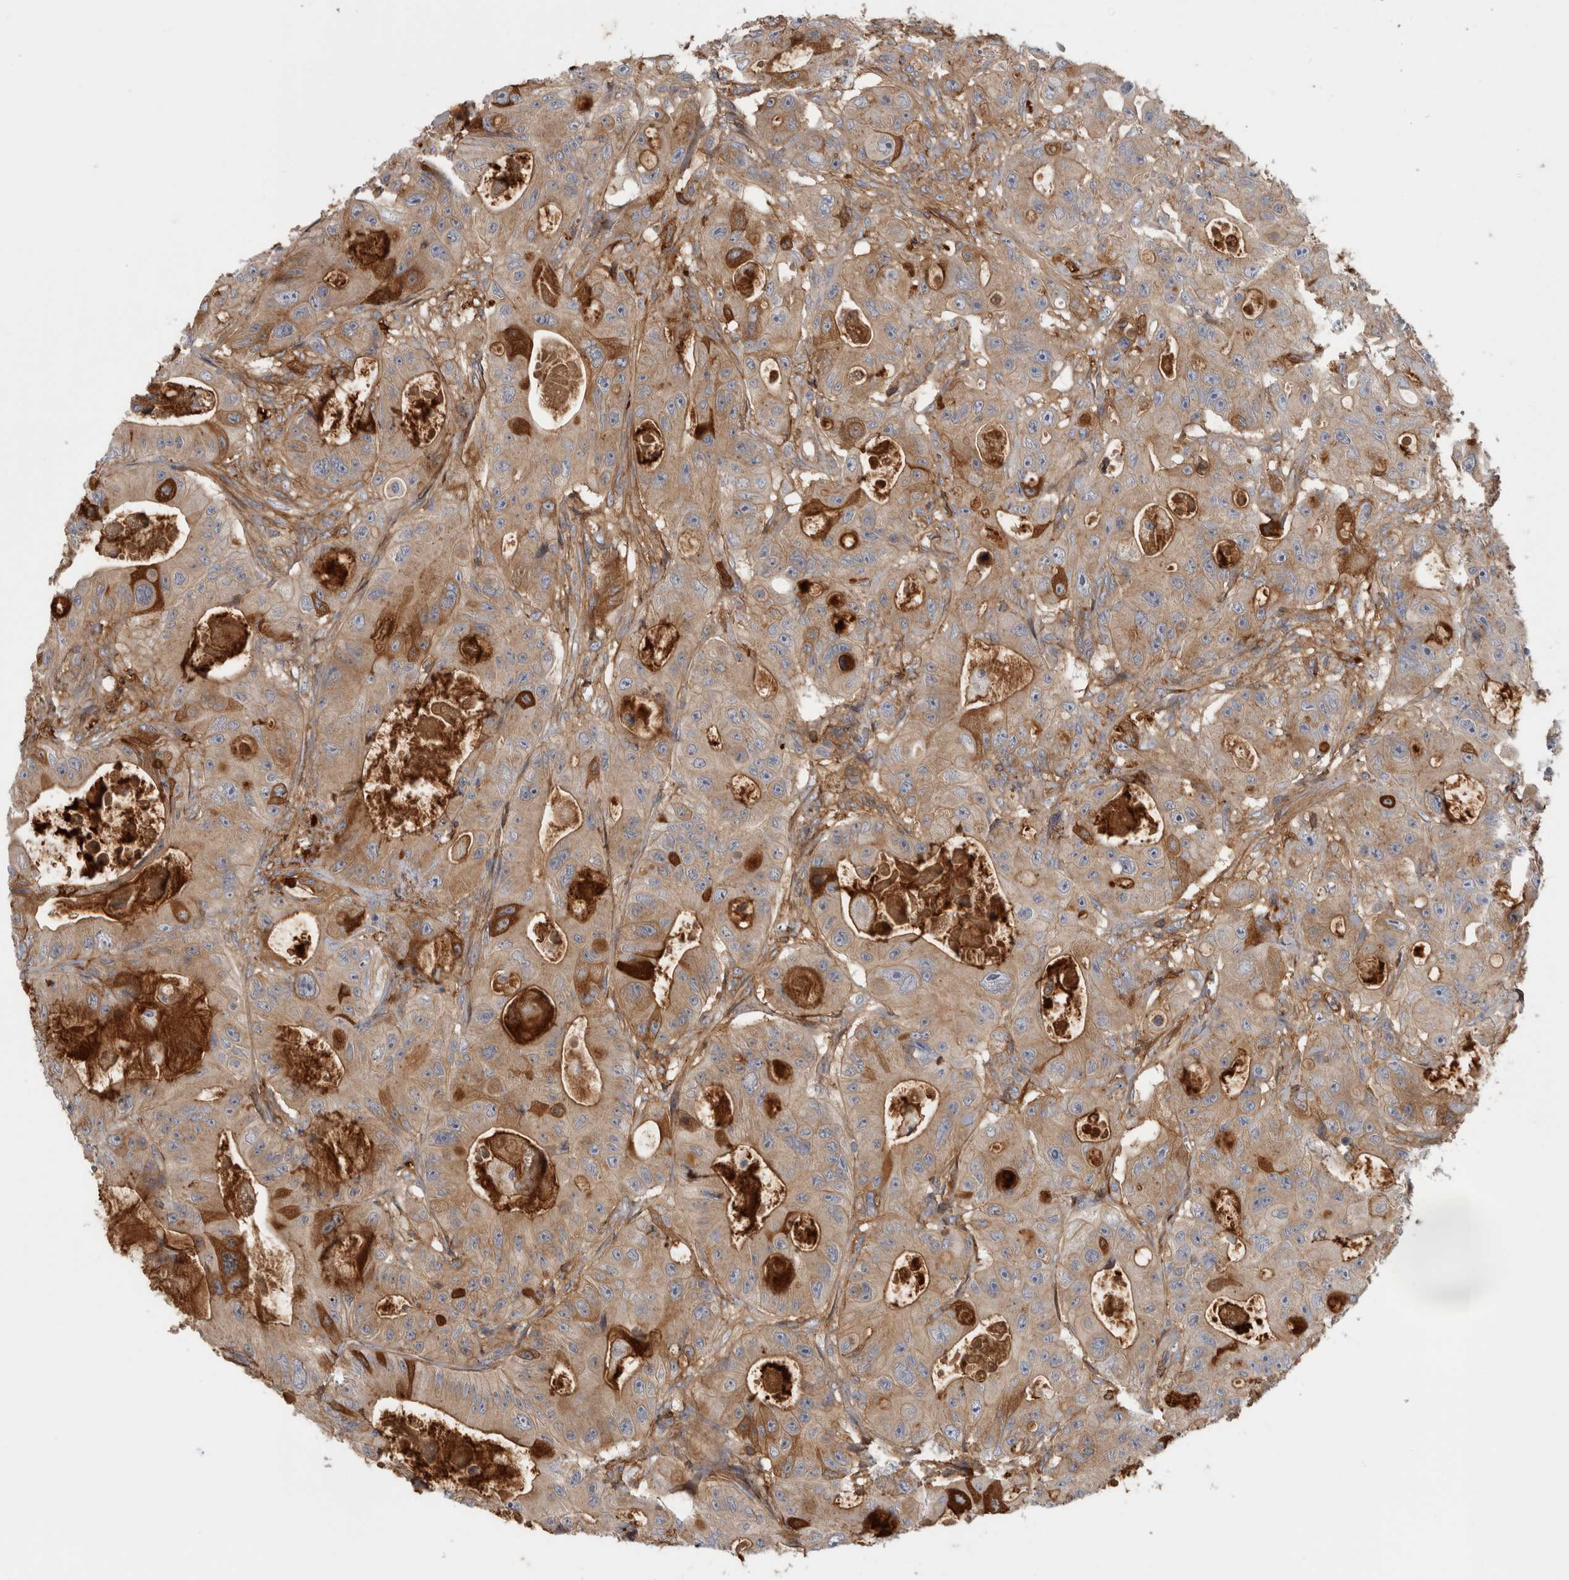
{"staining": {"intensity": "moderate", "quantity": ">75%", "location": "cytoplasmic/membranous"}, "tissue": "colorectal cancer", "cell_type": "Tumor cells", "image_type": "cancer", "snomed": [{"axis": "morphology", "description": "Adenocarcinoma, NOS"}, {"axis": "topography", "description": "Colon"}], "caption": "Protein expression analysis of human colorectal cancer (adenocarcinoma) reveals moderate cytoplasmic/membranous expression in approximately >75% of tumor cells. The staining is performed using DAB brown chromogen to label protein expression. The nuclei are counter-stained blue using hematoxylin.", "gene": "TBCE", "patient": {"sex": "female", "age": 46}}